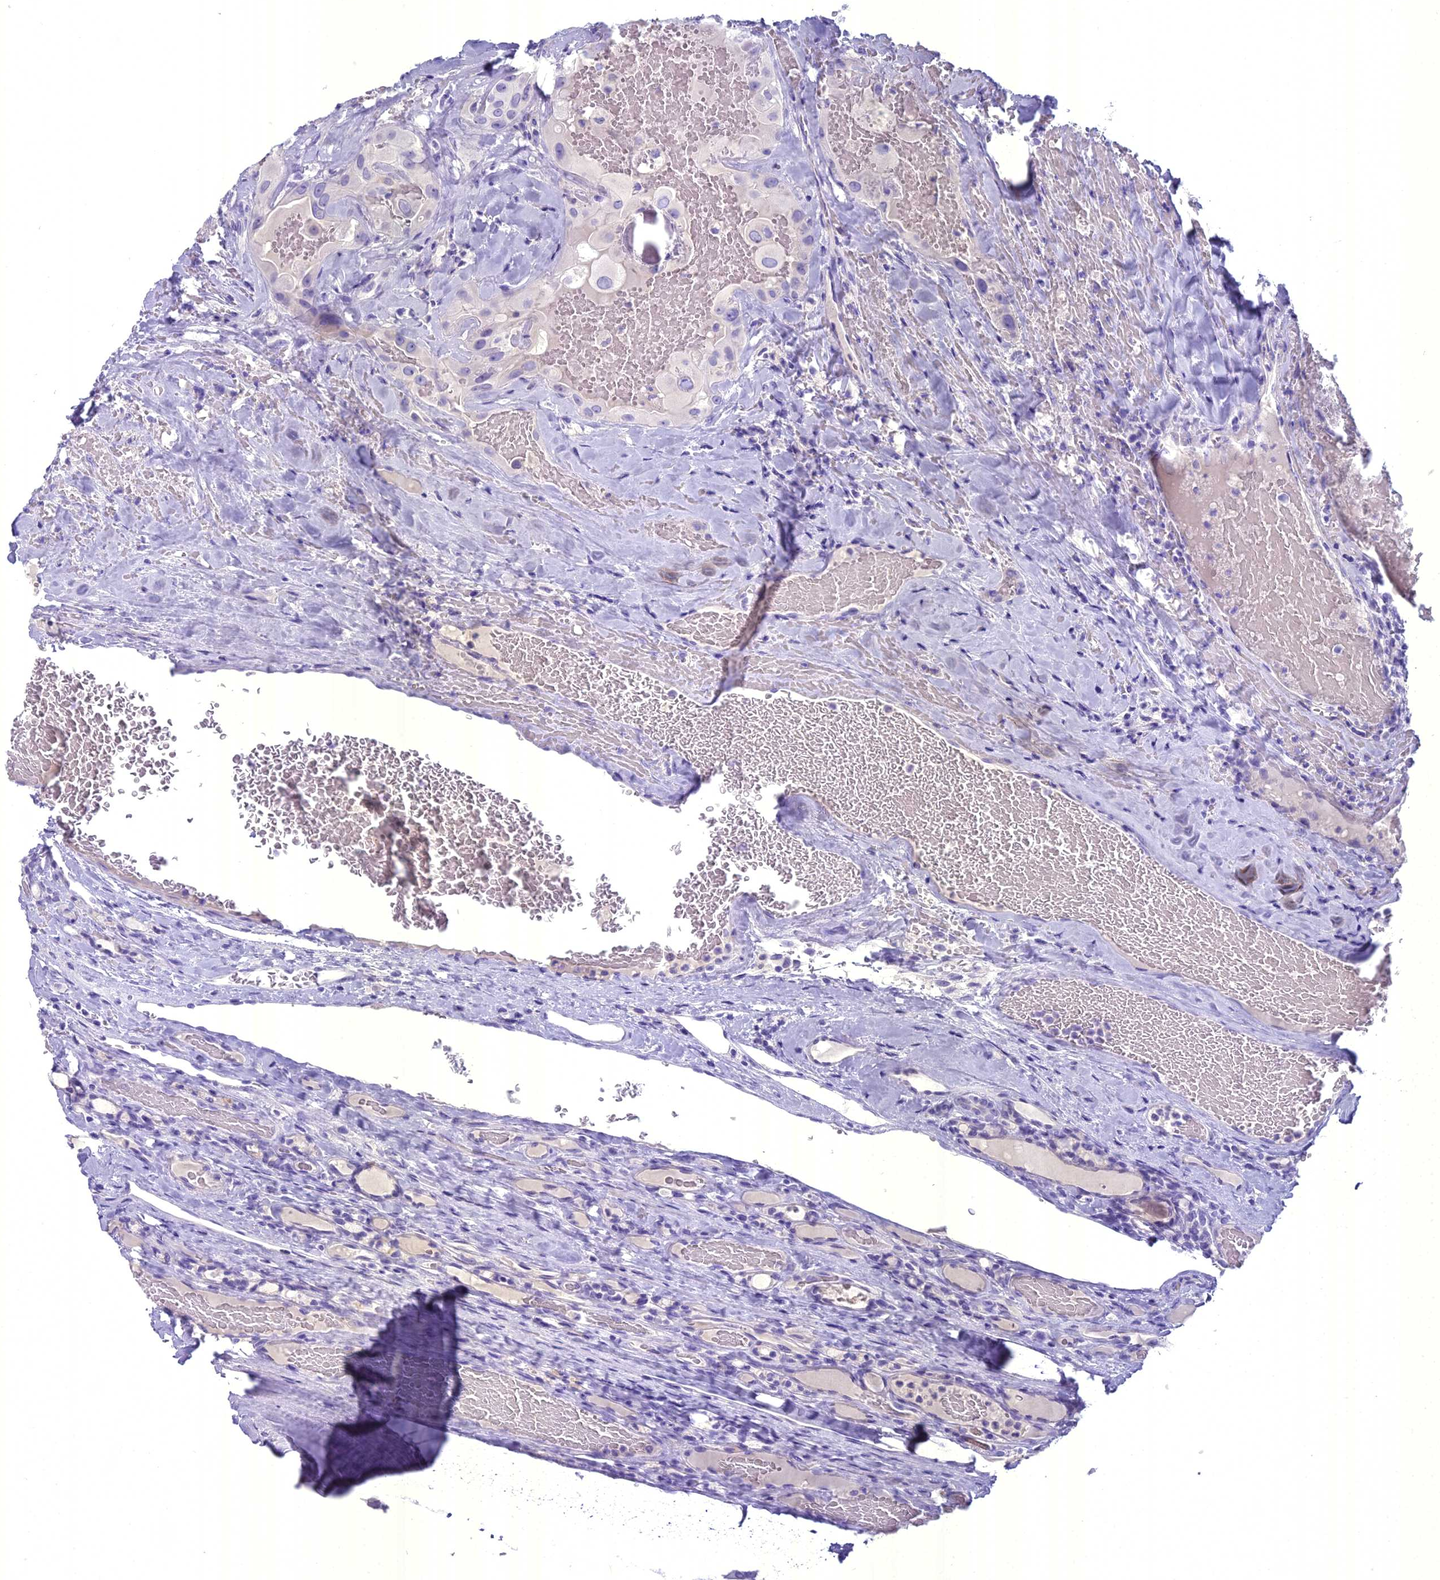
{"staining": {"intensity": "negative", "quantity": "none", "location": "none"}, "tissue": "thyroid cancer", "cell_type": "Tumor cells", "image_type": "cancer", "snomed": [{"axis": "morphology", "description": "Papillary adenocarcinoma, NOS"}, {"axis": "topography", "description": "Thyroid gland"}], "caption": "Protein analysis of thyroid cancer demonstrates no significant positivity in tumor cells.", "gene": "UNC80", "patient": {"sex": "female", "age": 72}}